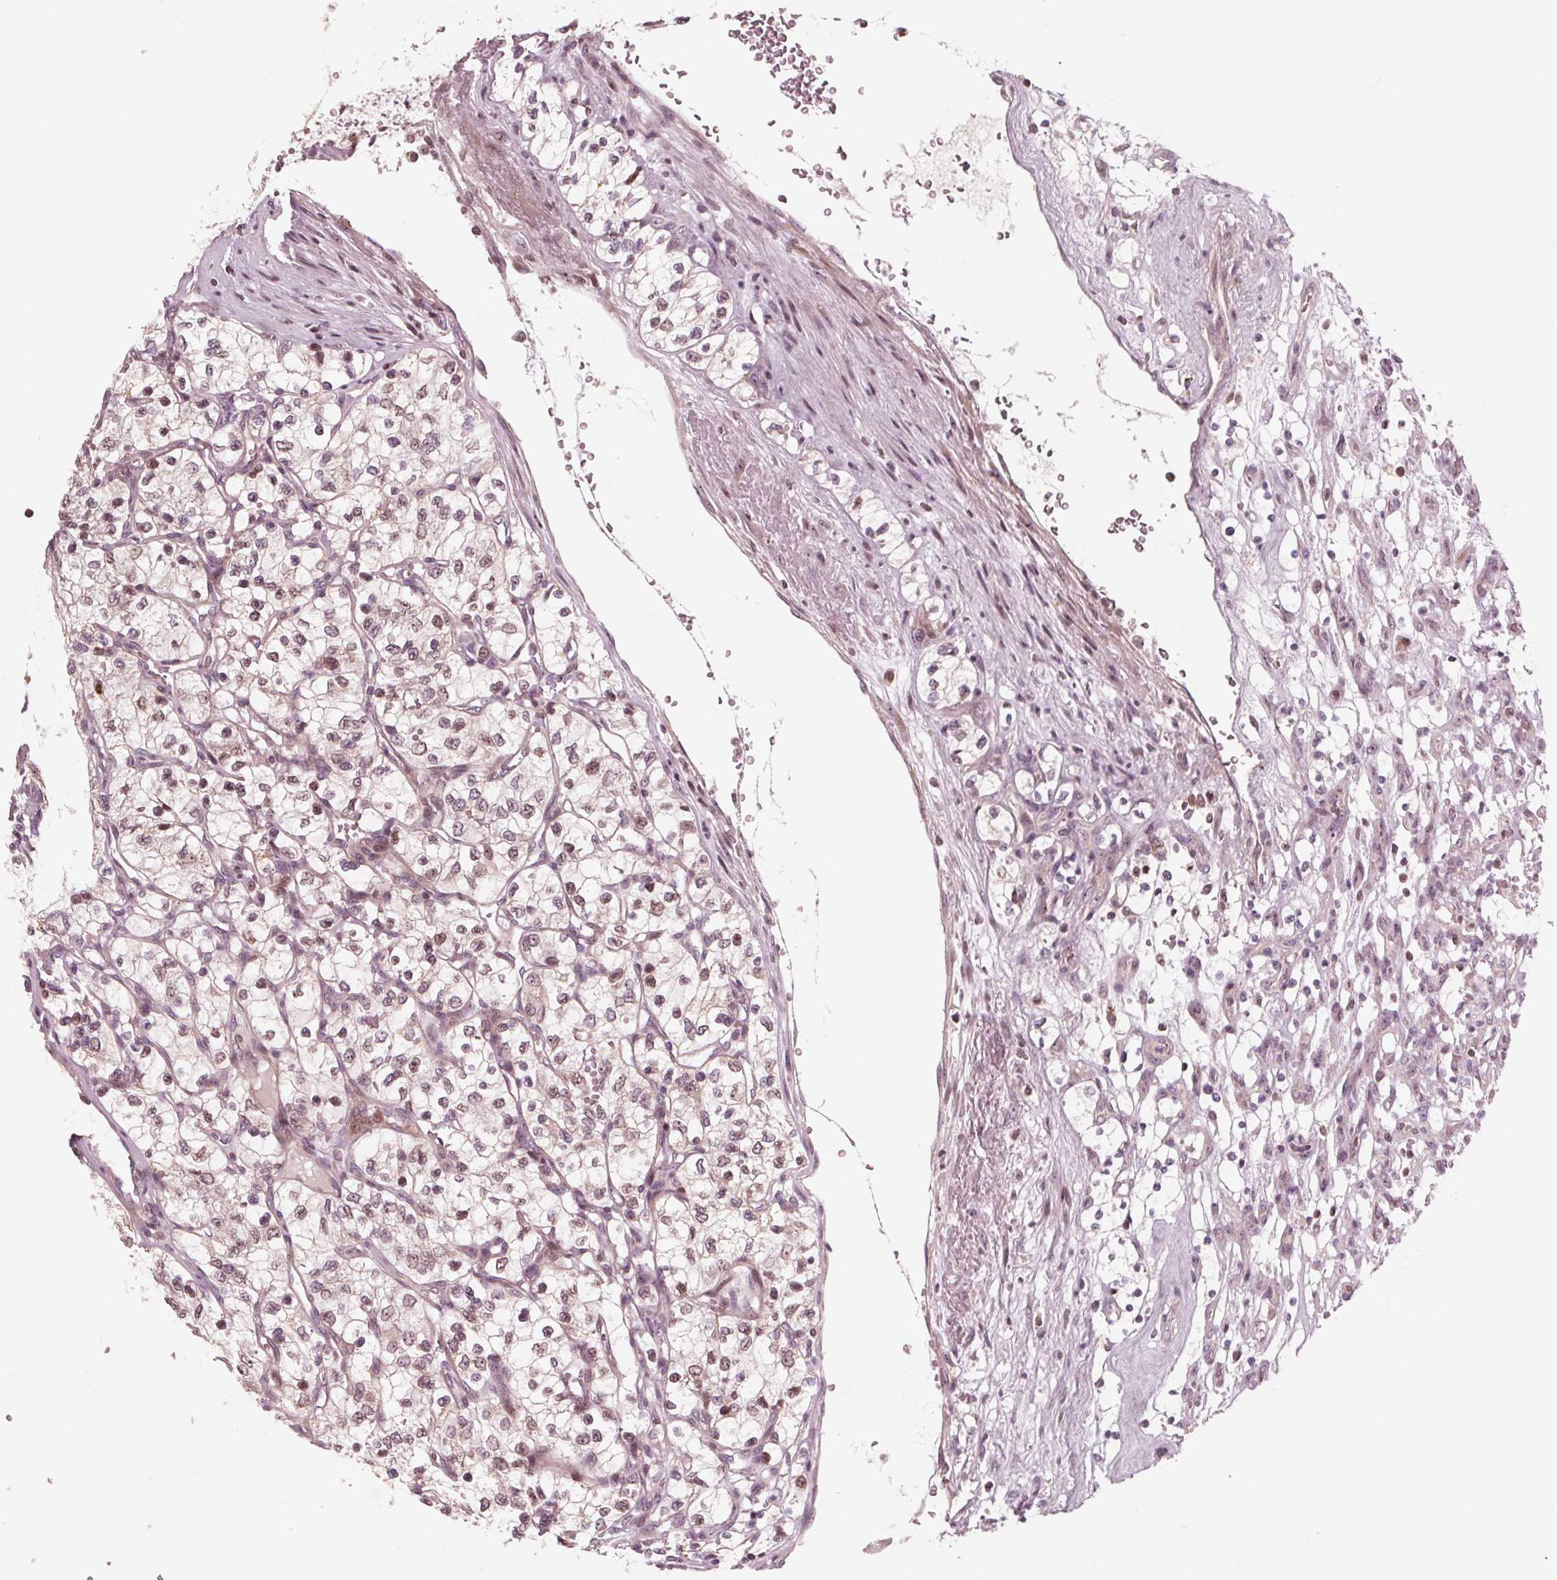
{"staining": {"intensity": "weak", "quantity": "25%-75%", "location": "cytoplasmic/membranous,nuclear"}, "tissue": "renal cancer", "cell_type": "Tumor cells", "image_type": "cancer", "snomed": [{"axis": "morphology", "description": "Adenocarcinoma, NOS"}, {"axis": "topography", "description": "Kidney"}], "caption": "The immunohistochemical stain shows weak cytoplasmic/membranous and nuclear staining in tumor cells of renal cancer tissue.", "gene": "NUP210", "patient": {"sex": "female", "age": 69}}